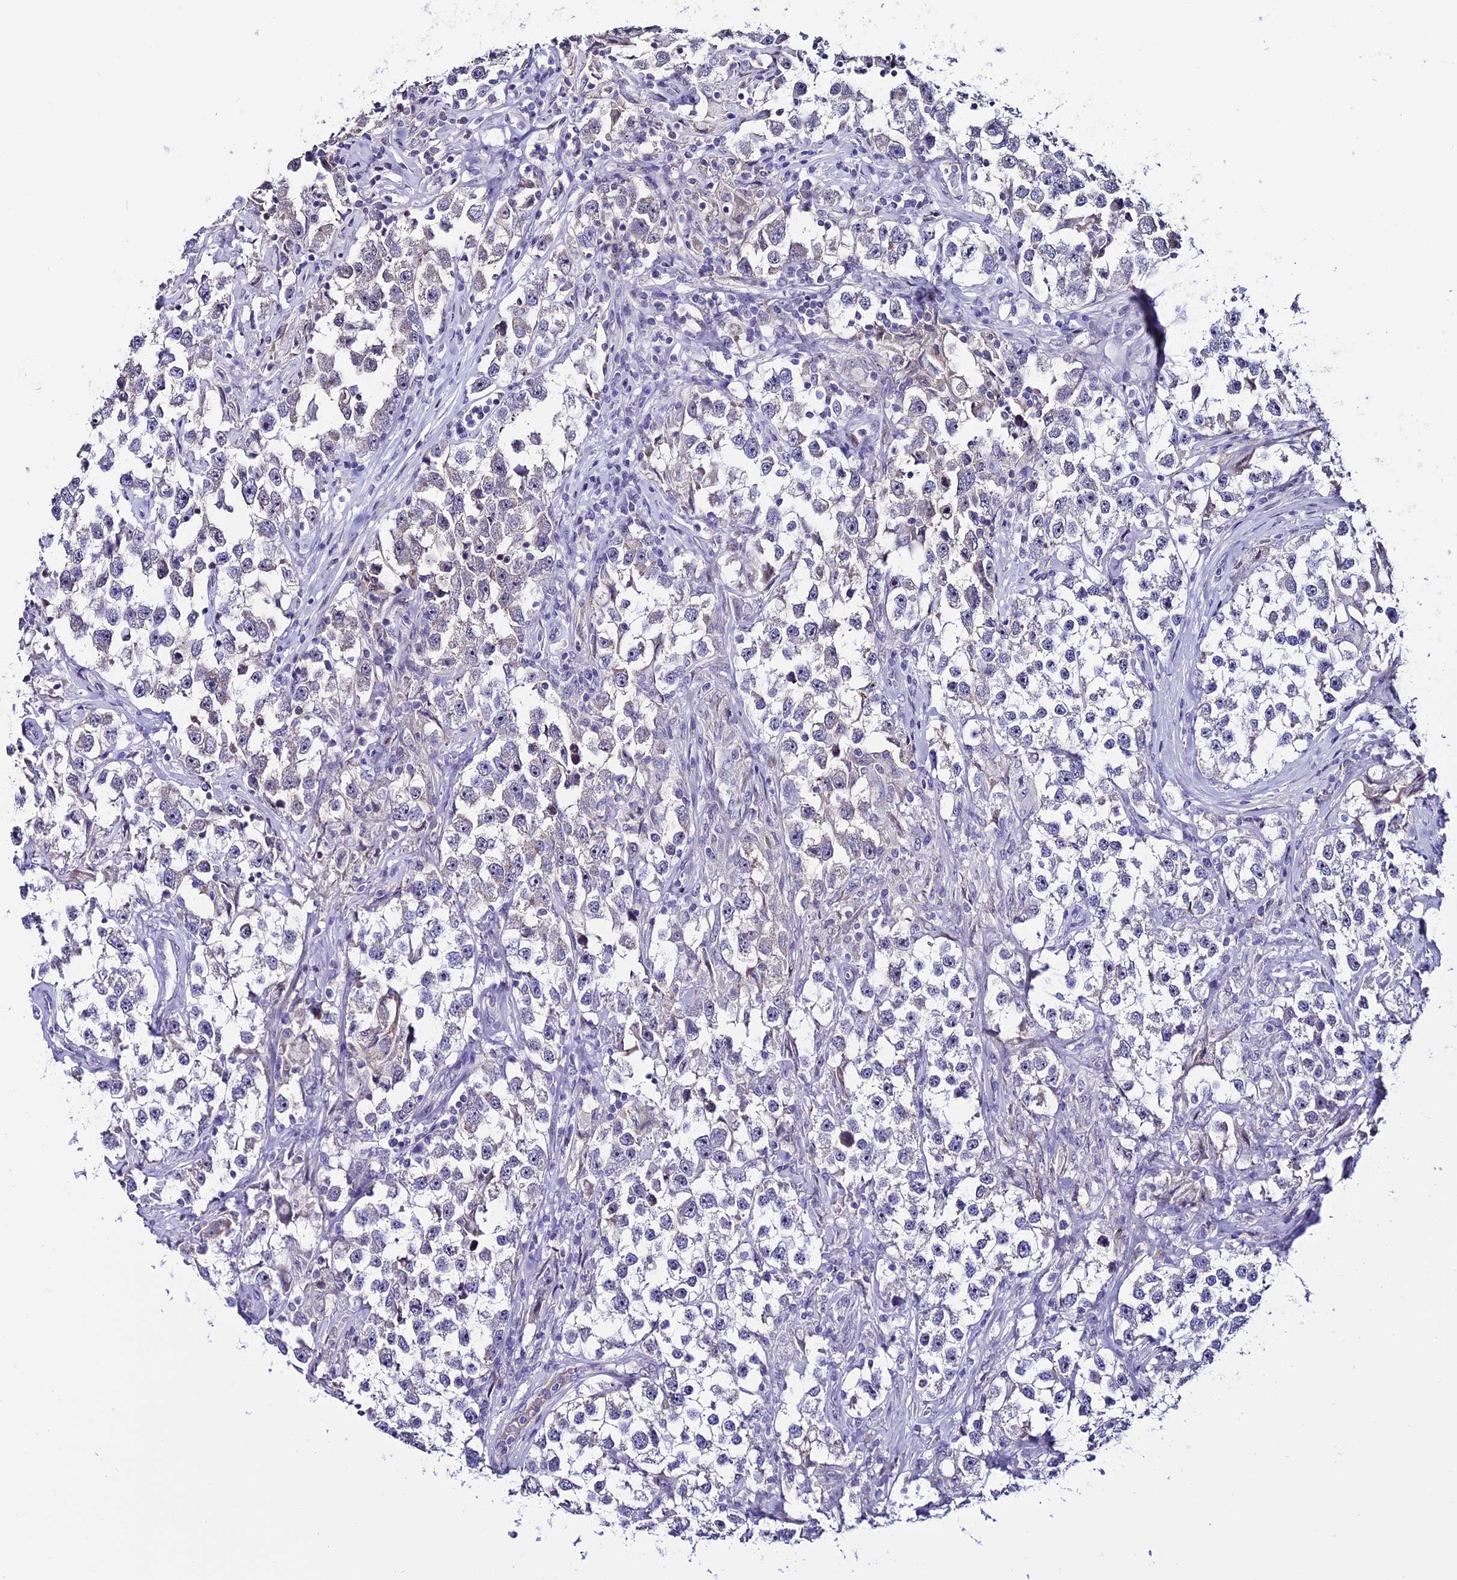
{"staining": {"intensity": "negative", "quantity": "none", "location": "none"}, "tissue": "testis cancer", "cell_type": "Tumor cells", "image_type": "cancer", "snomed": [{"axis": "morphology", "description": "Seminoma, NOS"}, {"axis": "topography", "description": "Testis"}], "caption": "Immunohistochemistry (IHC) photomicrograph of testis cancer (seminoma) stained for a protein (brown), which reveals no staining in tumor cells. (DAB IHC visualized using brightfield microscopy, high magnification).", "gene": "SLC10A1", "patient": {"sex": "male", "age": 46}}